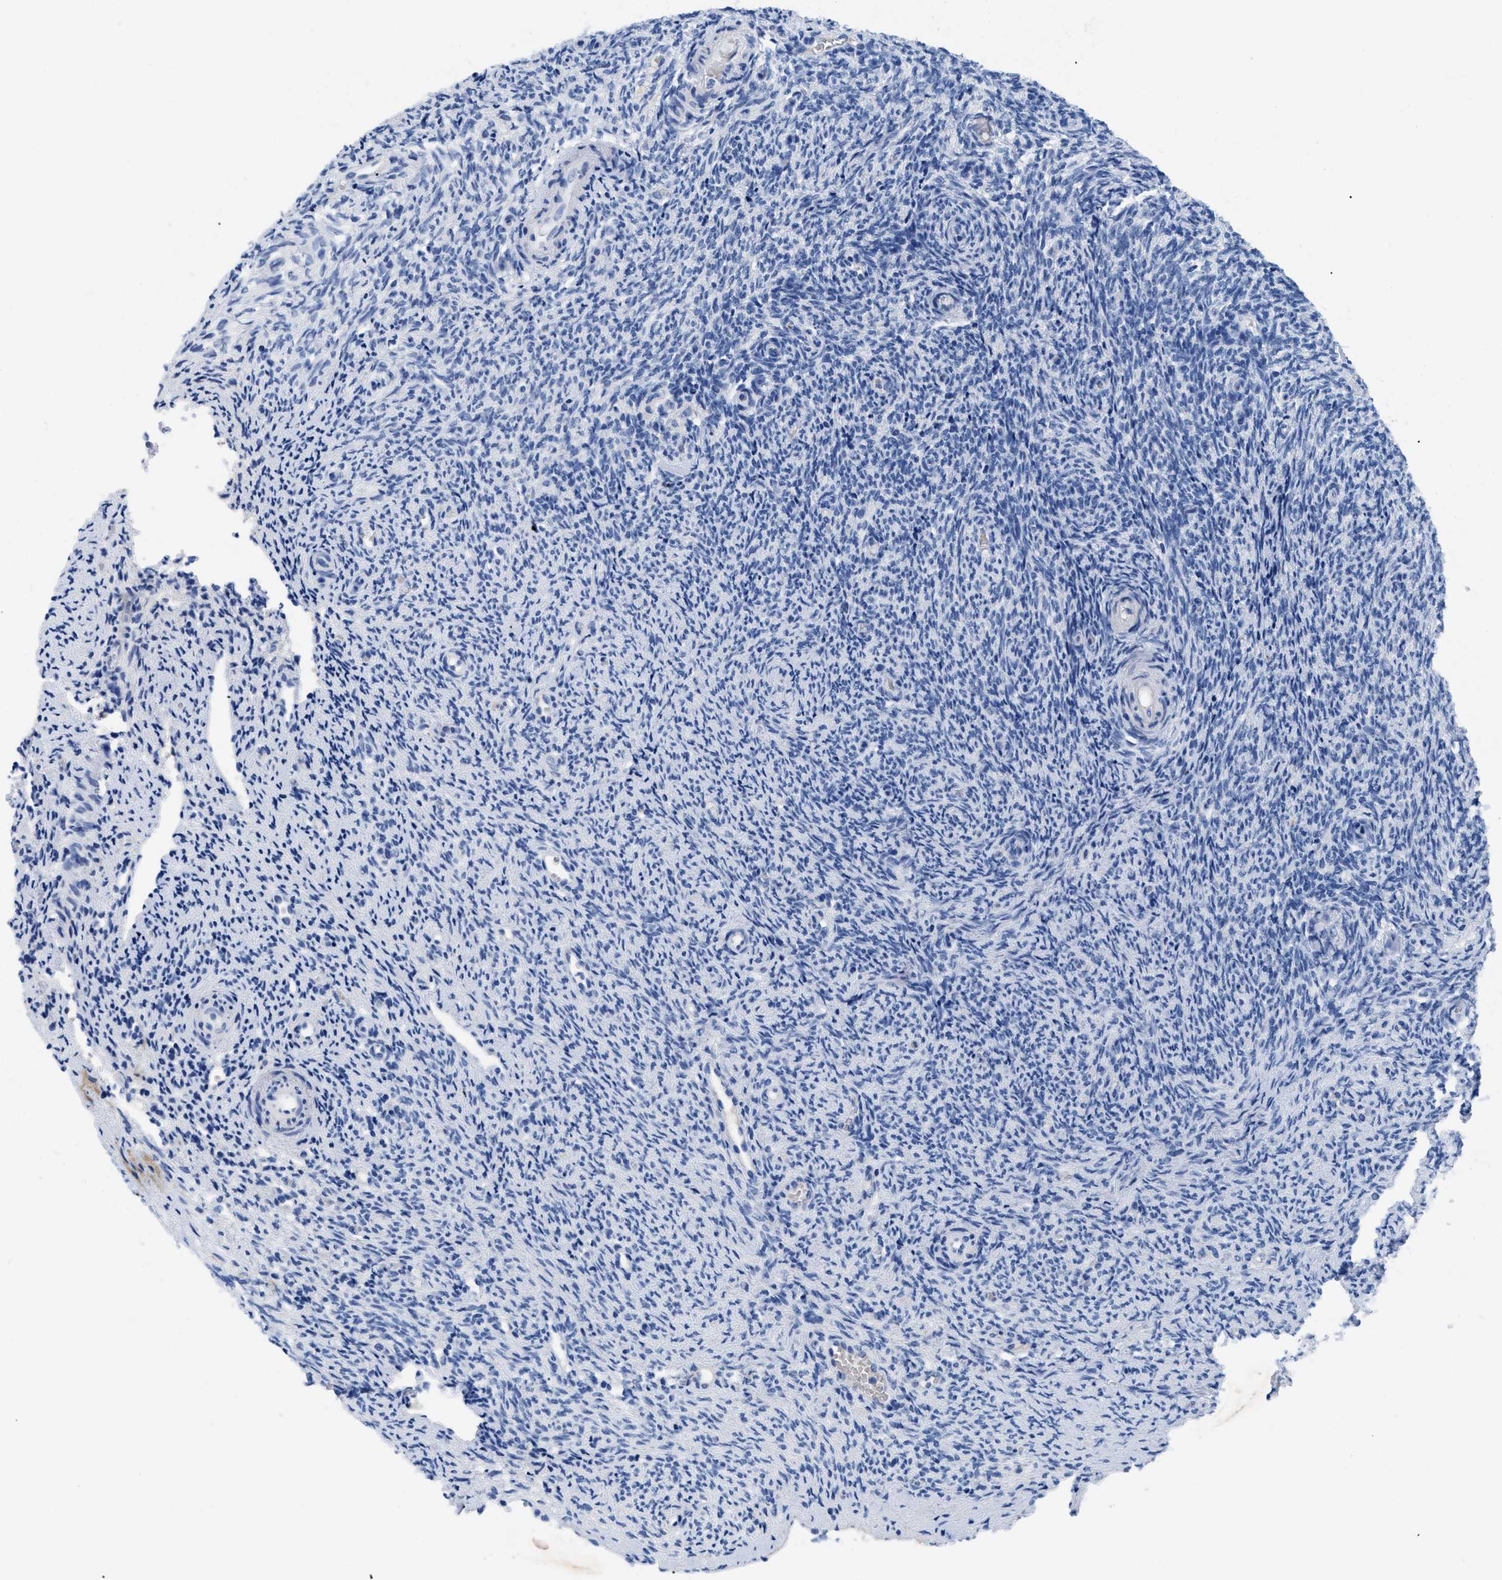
{"staining": {"intensity": "negative", "quantity": "none", "location": "none"}, "tissue": "ovary", "cell_type": "Follicle cells", "image_type": "normal", "snomed": [{"axis": "morphology", "description": "Normal tissue, NOS"}, {"axis": "topography", "description": "Ovary"}], "caption": "Protein analysis of benign ovary exhibits no significant expression in follicle cells.", "gene": "TMEM68", "patient": {"sex": "female", "age": 41}}